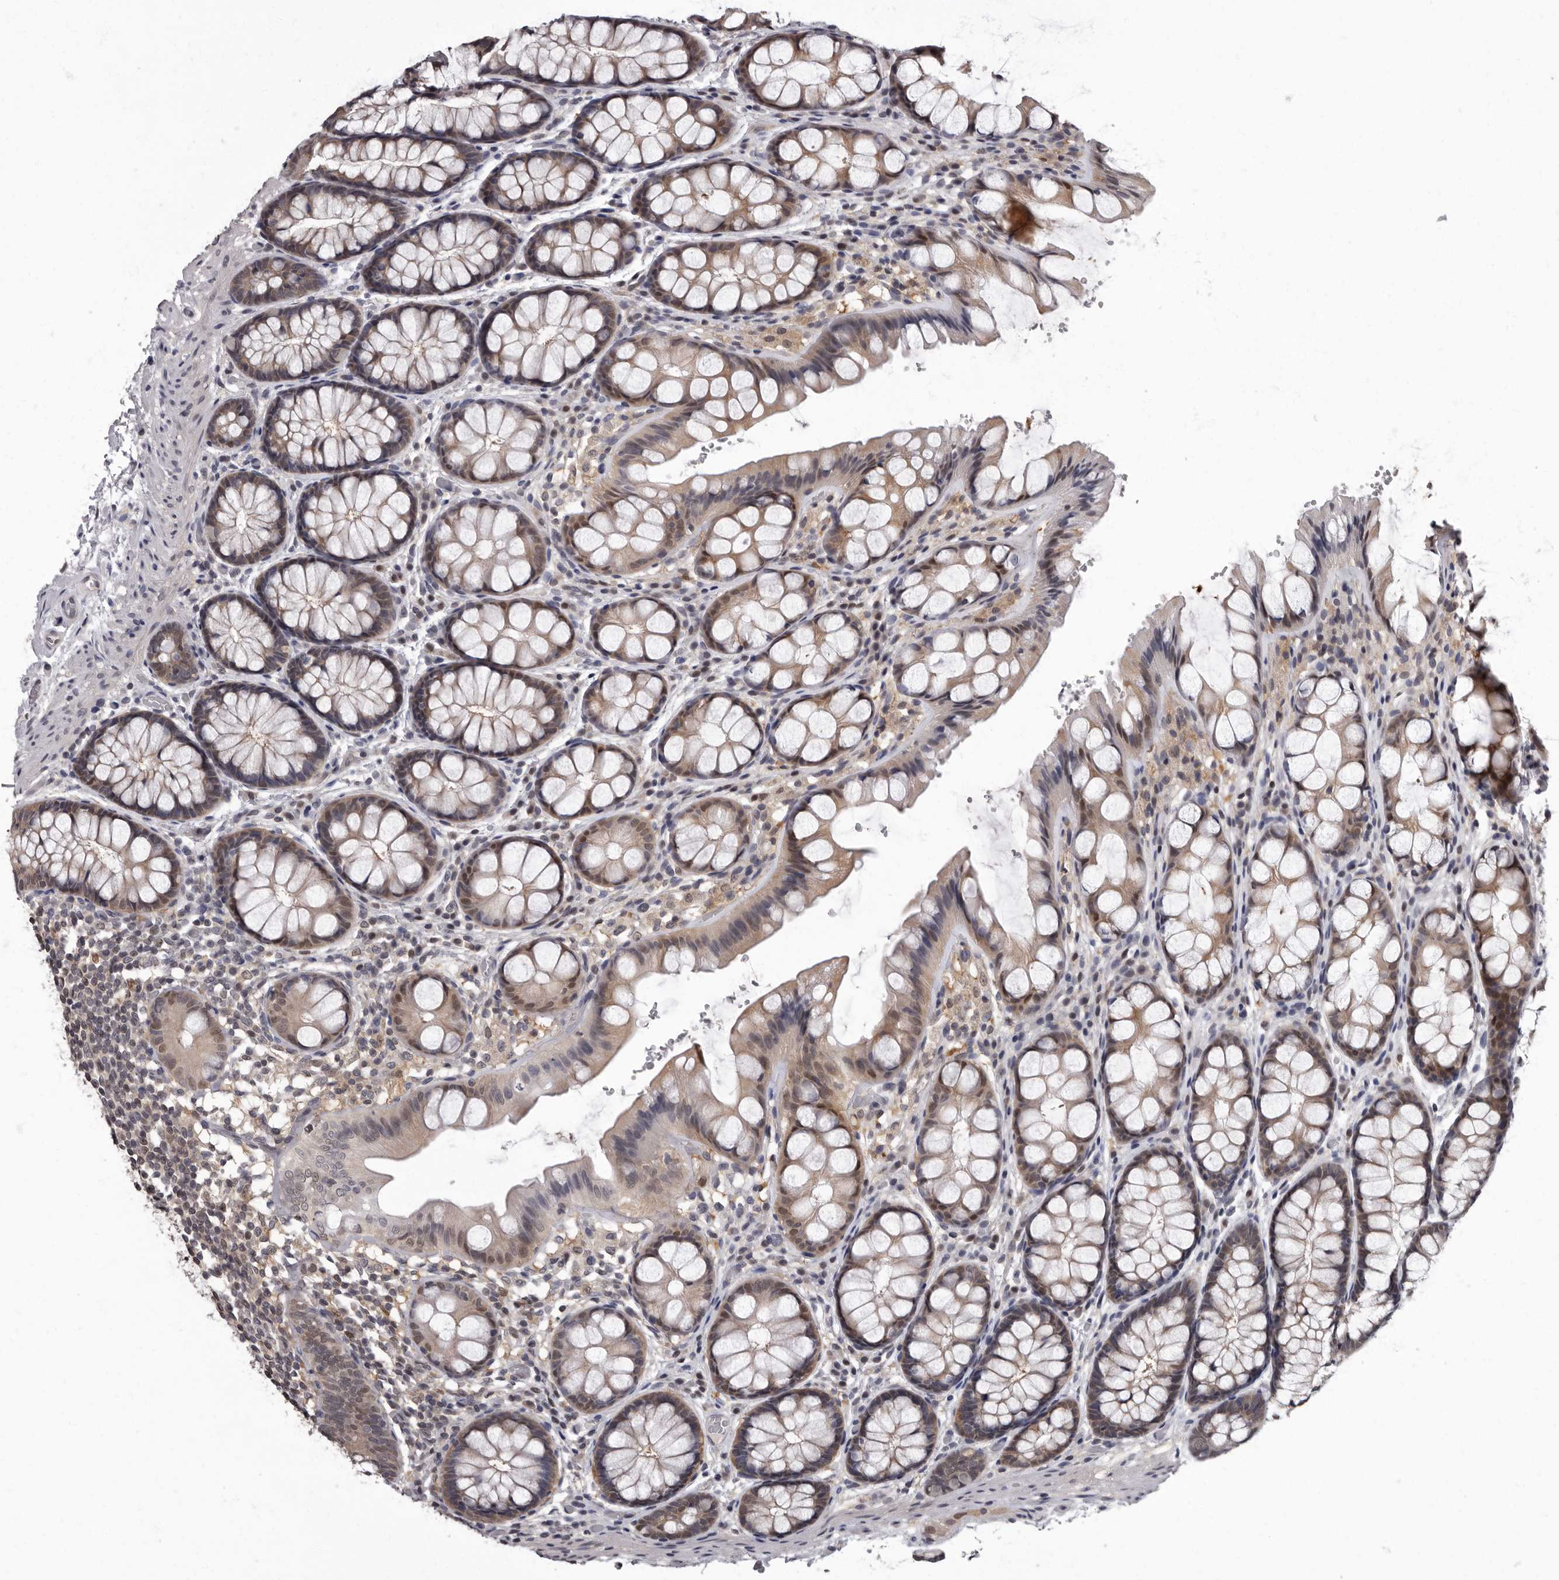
{"staining": {"intensity": "negative", "quantity": "none", "location": "none"}, "tissue": "colon", "cell_type": "Endothelial cells", "image_type": "normal", "snomed": [{"axis": "morphology", "description": "Normal tissue, NOS"}, {"axis": "topography", "description": "Colon"}], "caption": "Immunohistochemistry (IHC) micrograph of normal colon: colon stained with DAB exhibits no significant protein staining in endothelial cells.", "gene": "C1orf50", "patient": {"sex": "male", "age": 47}}